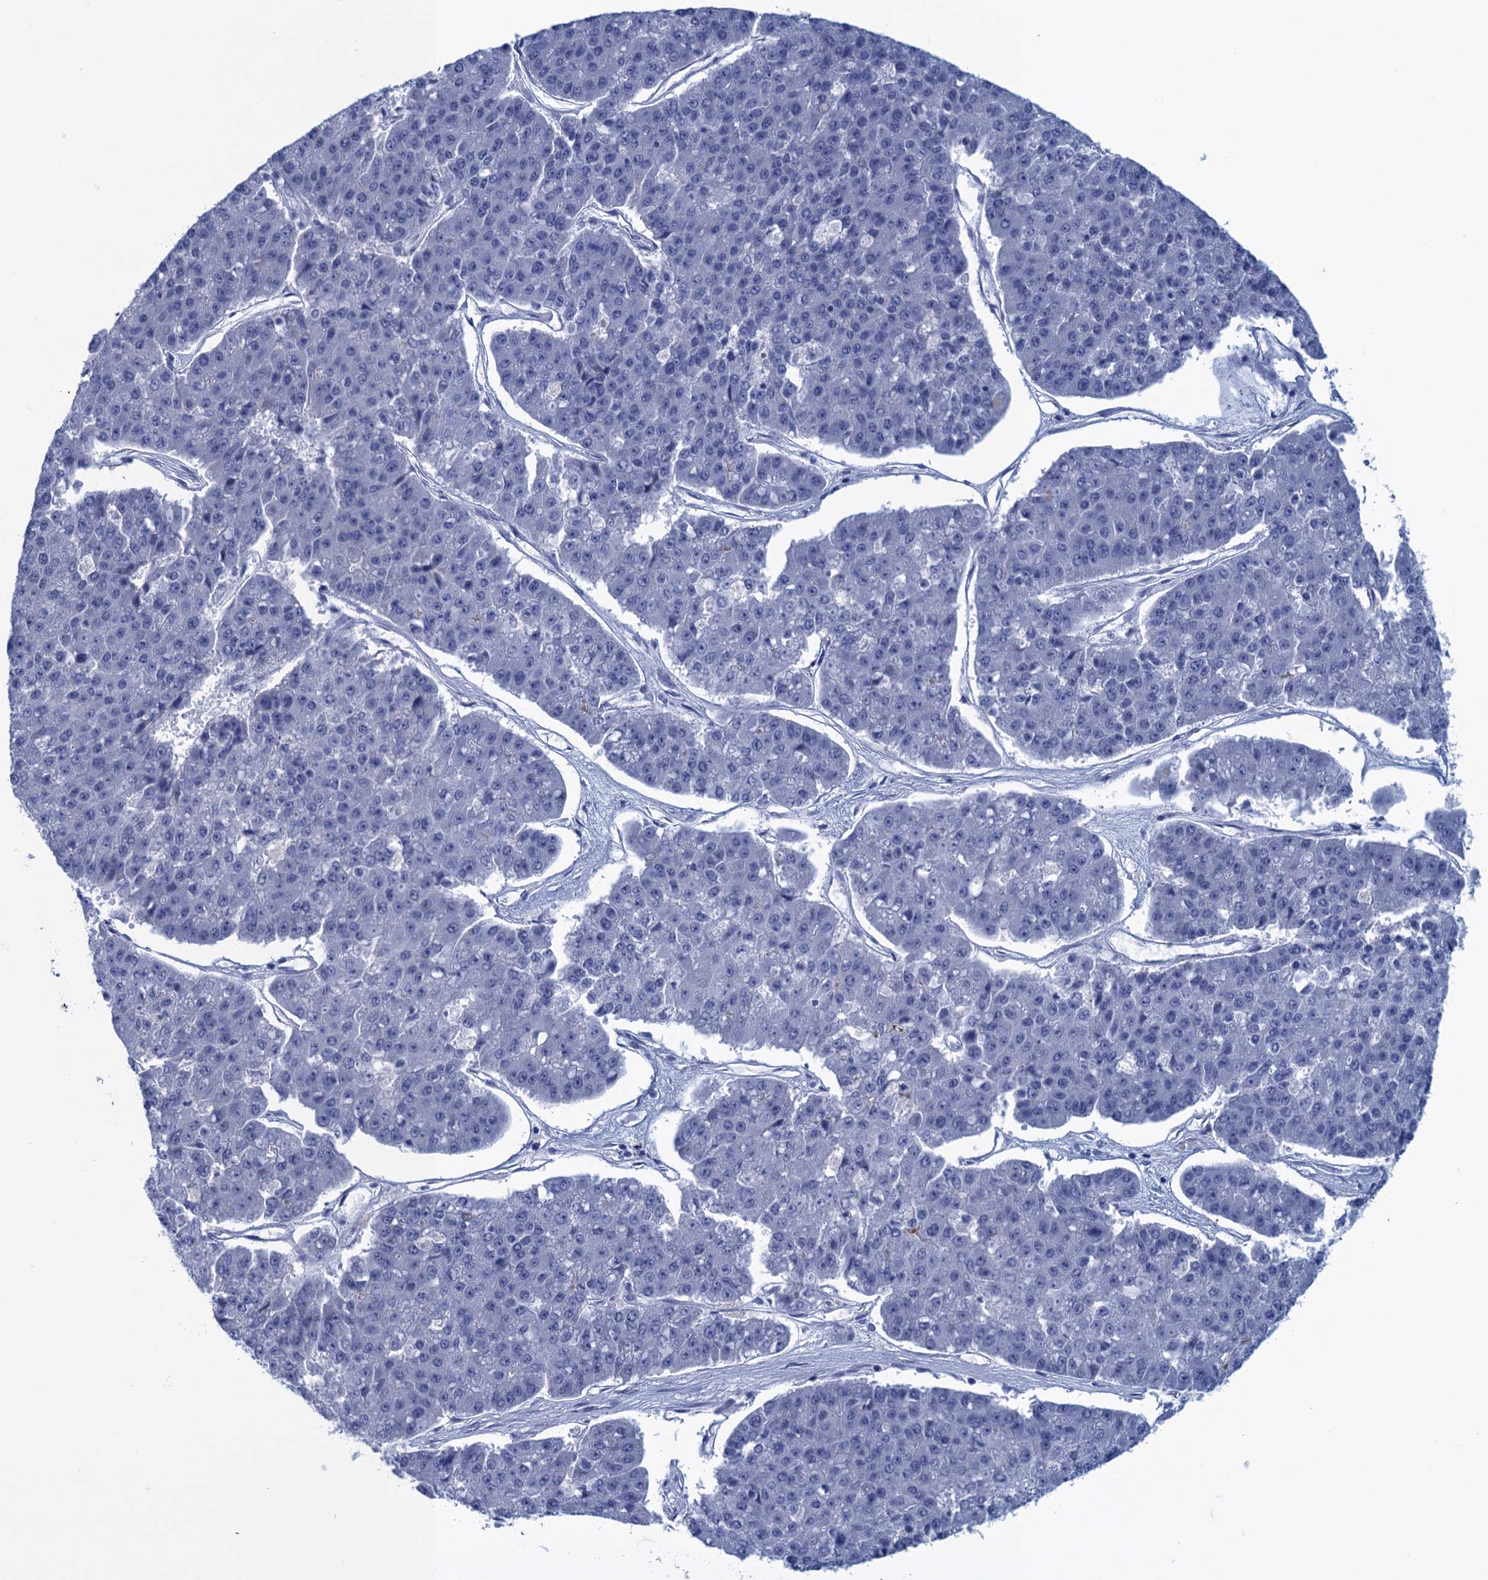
{"staining": {"intensity": "negative", "quantity": "none", "location": "none"}, "tissue": "pancreatic cancer", "cell_type": "Tumor cells", "image_type": "cancer", "snomed": [{"axis": "morphology", "description": "Adenocarcinoma, NOS"}, {"axis": "topography", "description": "Pancreas"}], "caption": "This is a micrograph of immunohistochemistry staining of pancreatic cancer, which shows no expression in tumor cells.", "gene": "SCEL", "patient": {"sex": "male", "age": 50}}